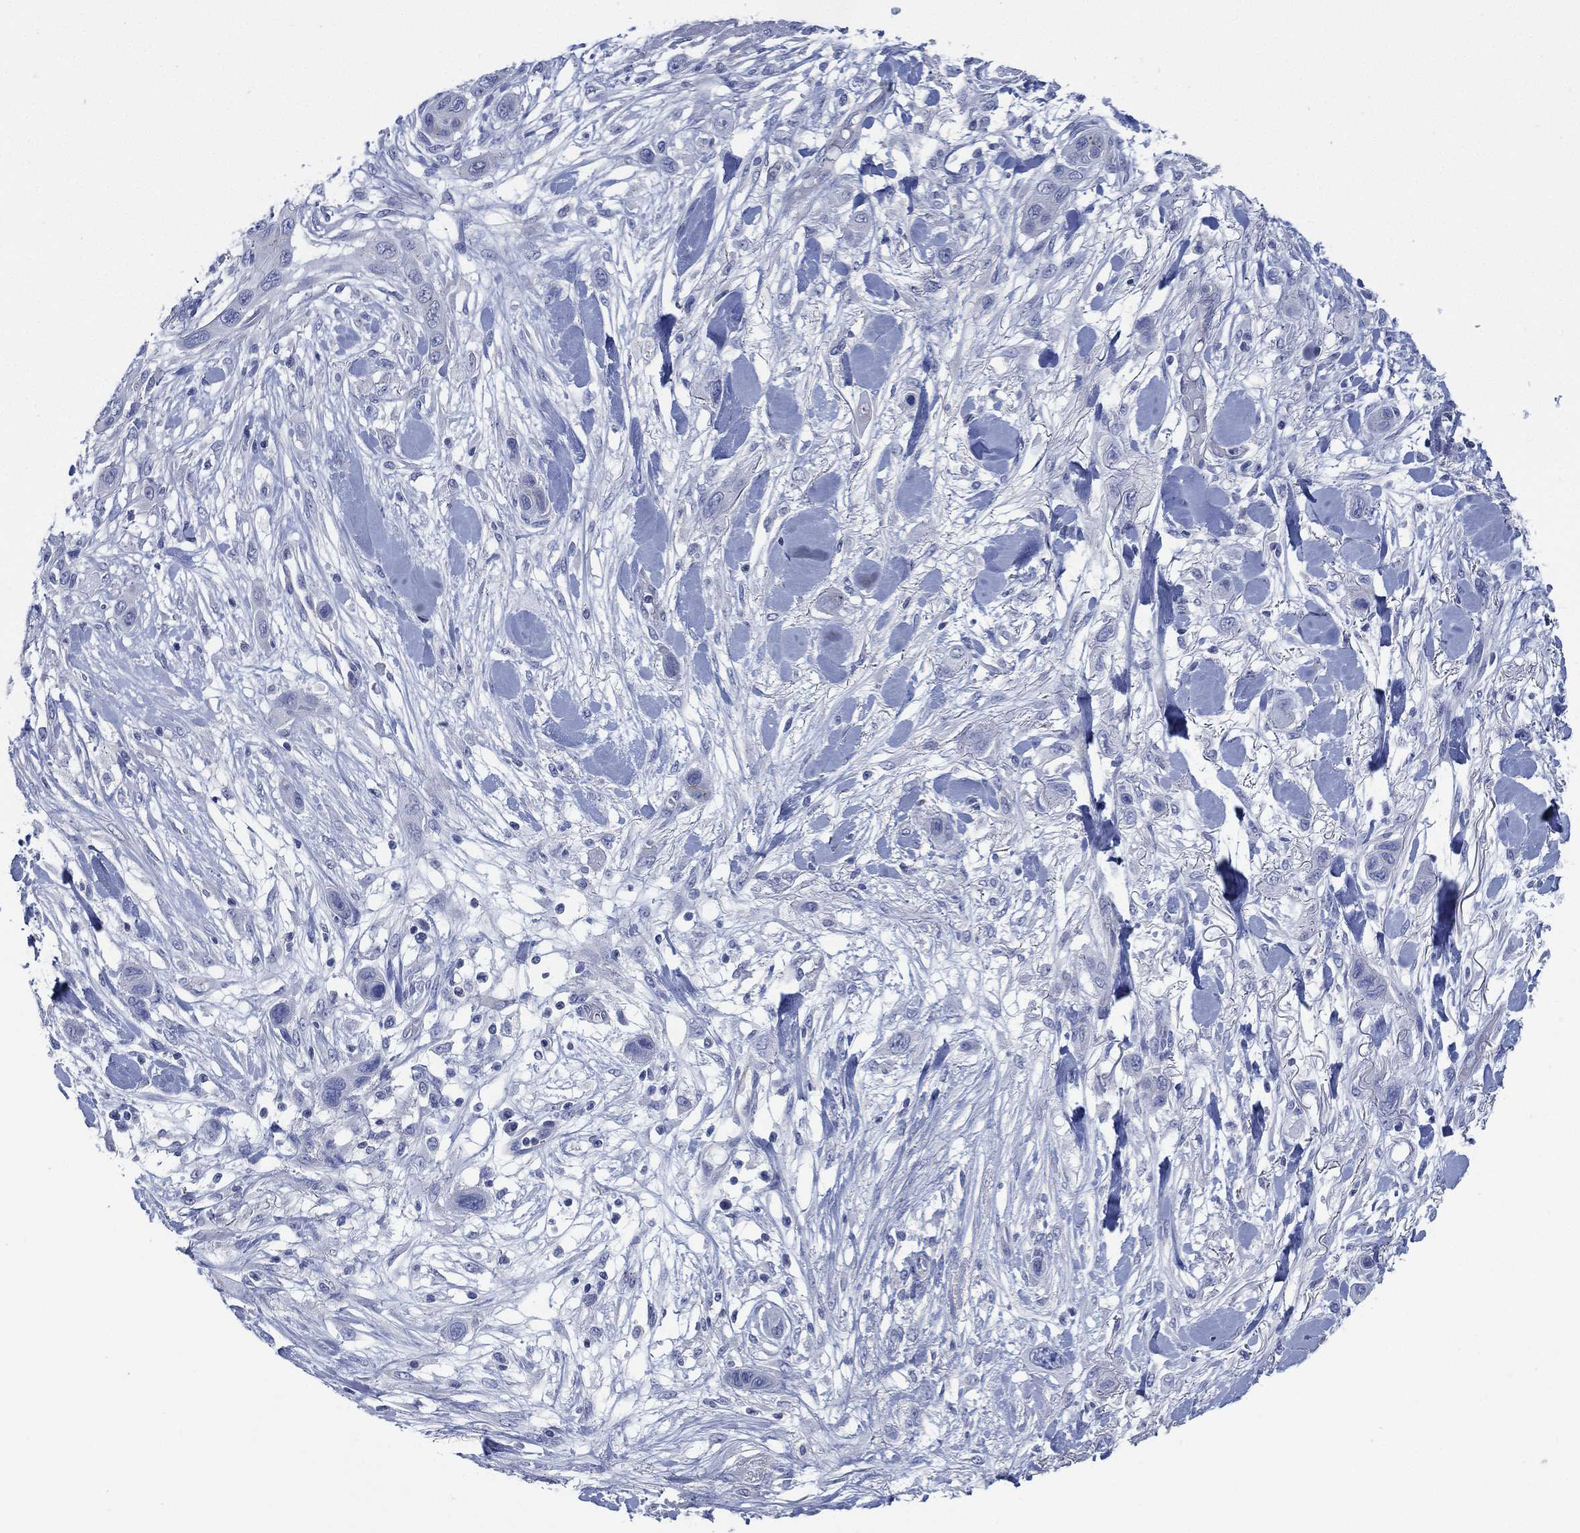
{"staining": {"intensity": "negative", "quantity": "none", "location": "none"}, "tissue": "skin cancer", "cell_type": "Tumor cells", "image_type": "cancer", "snomed": [{"axis": "morphology", "description": "Squamous cell carcinoma, NOS"}, {"axis": "topography", "description": "Skin"}], "caption": "Immunohistochemistry image of neoplastic tissue: human skin cancer stained with DAB (3,3'-diaminobenzidine) displays no significant protein expression in tumor cells.", "gene": "C5orf46", "patient": {"sex": "male", "age": 79}}